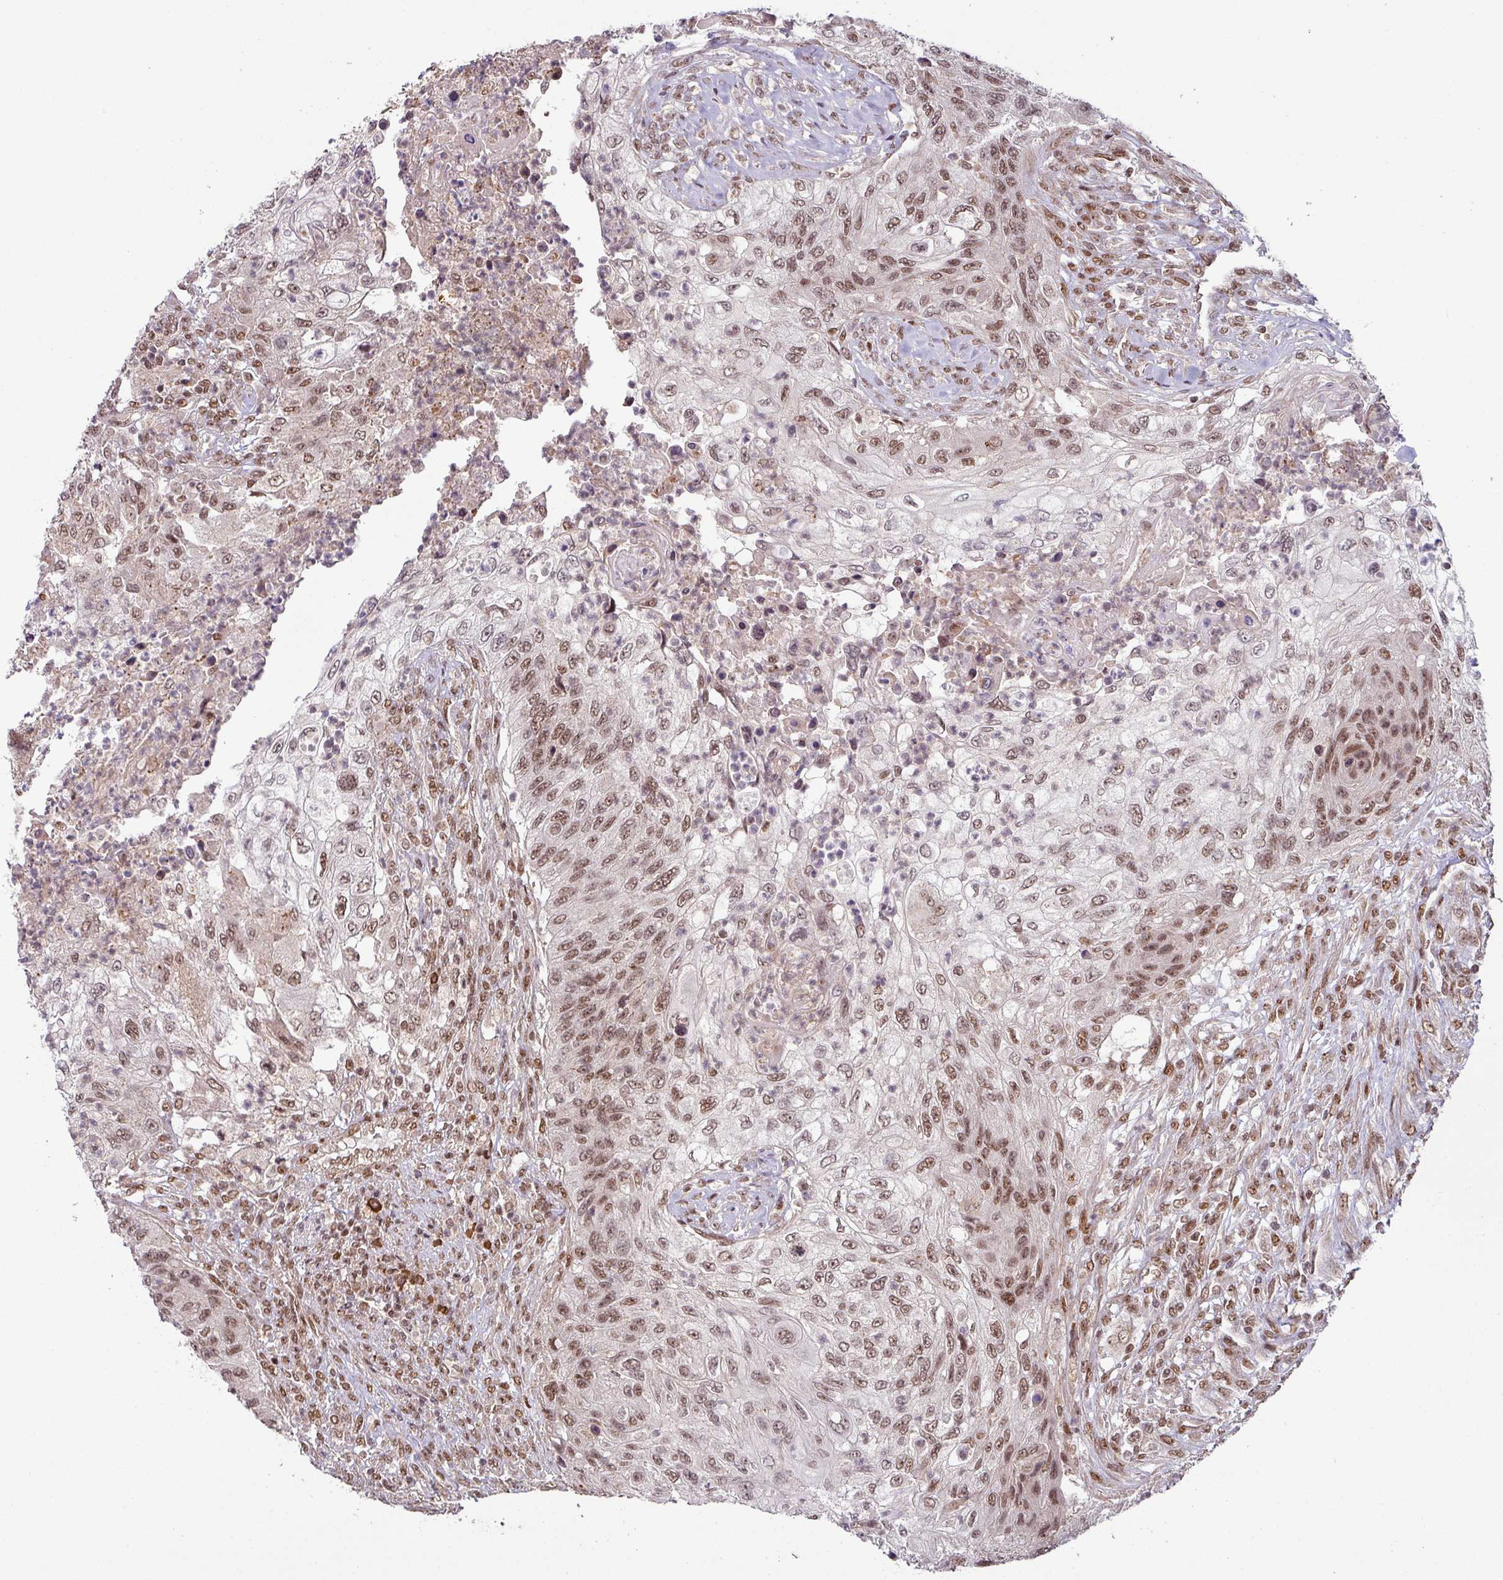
{"staining": {"intensity": "moderate", "quantity": ">75%", "location": "nuclear"}, "tissue": "urothelial cancer", "cell_type": "Tumor cells", "image_type": "cancer", "snomed": [{"axis": "morphology", "description": "Urothelial carcinoma, High grade"}, {"axis": "topography", "description": "Urinary bladder"}], "caption": "Protein staining of urothelial cancer tissue shows moderate nuclear expression in about >75% of tumor cells.", "gene": "PHF23", "patient": {"sex": "female", "age": 60}}